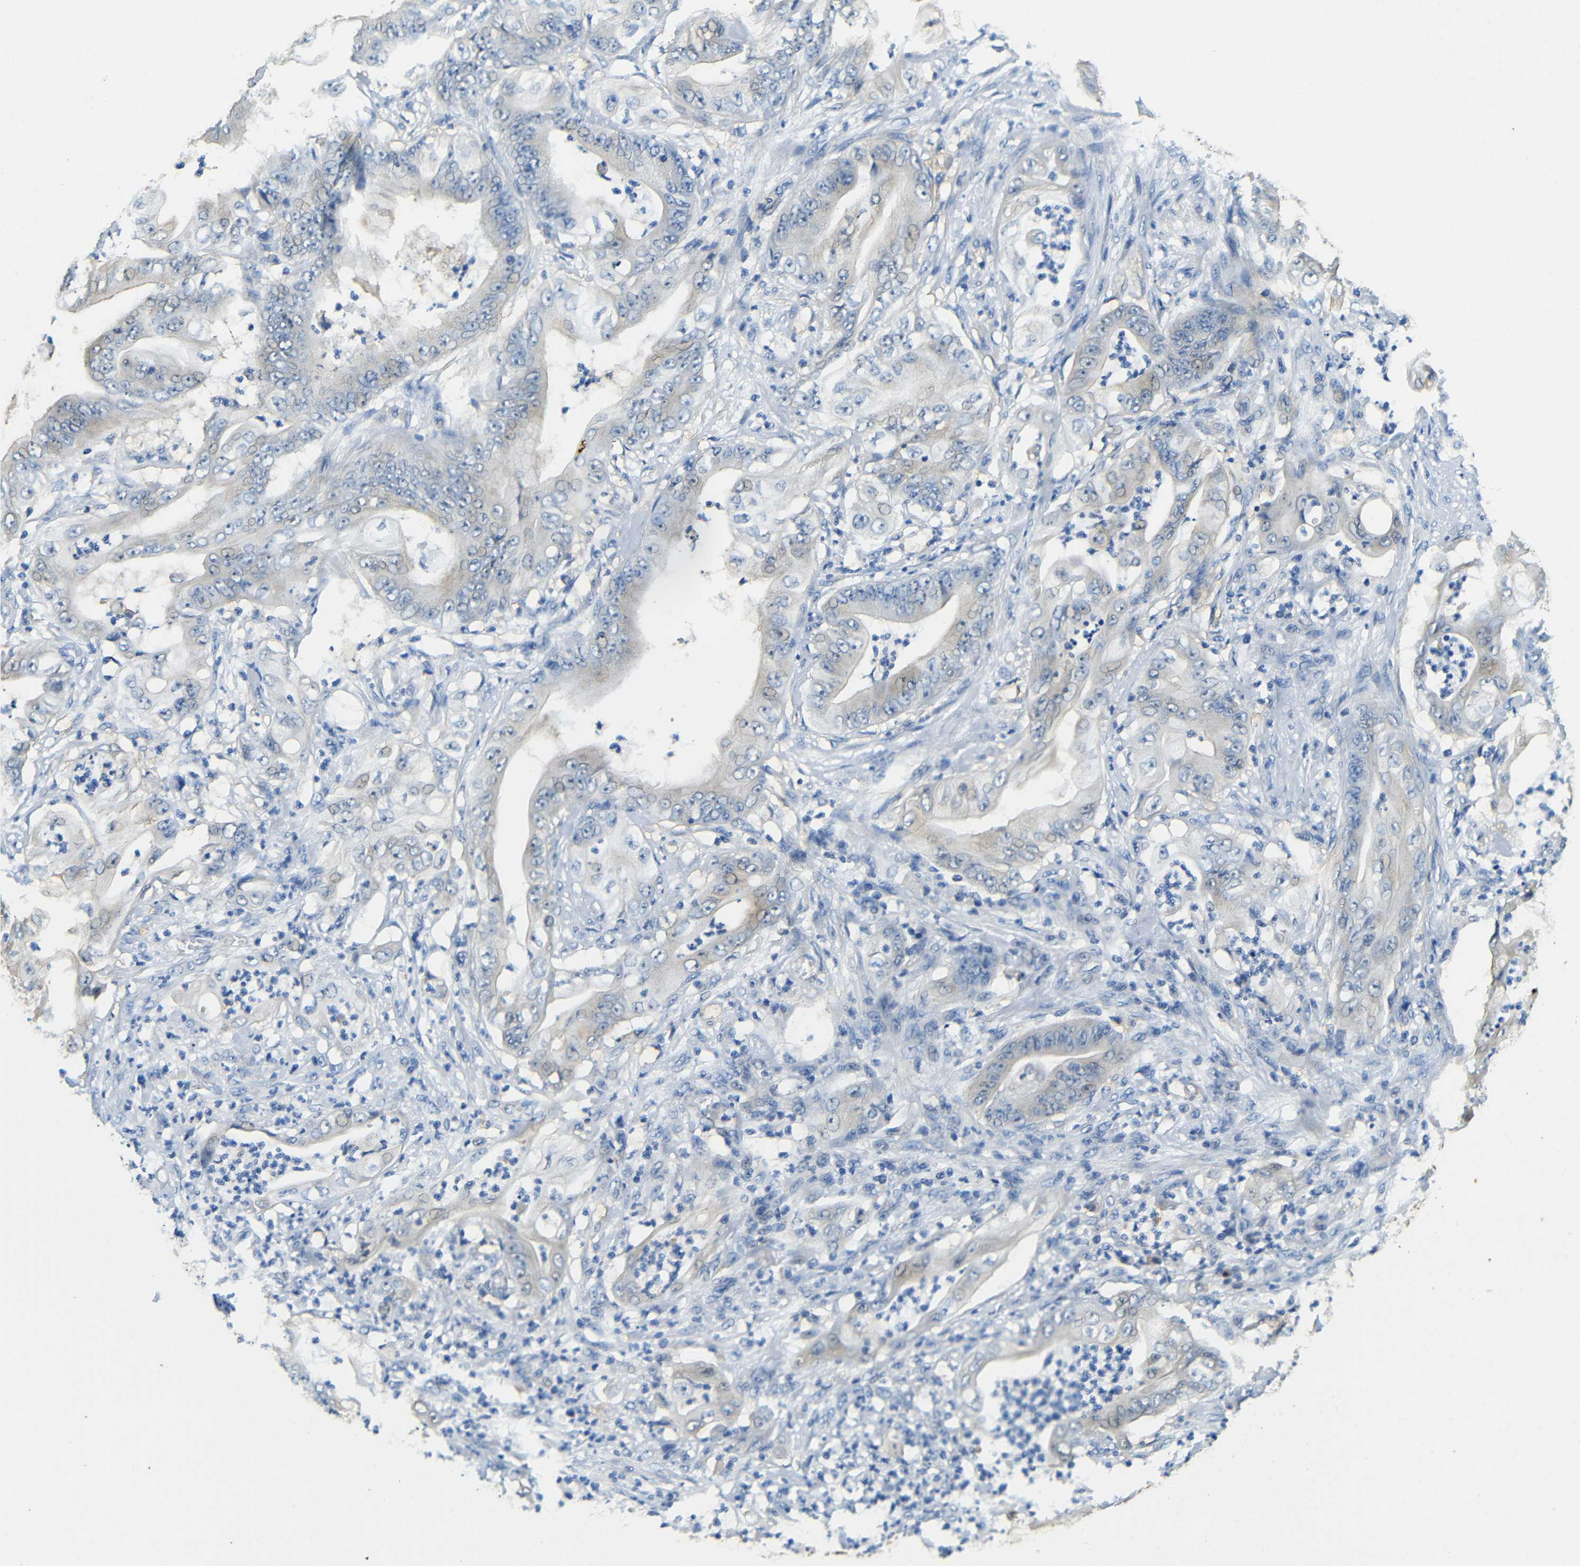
{"staining": {"intensity": "negative", "quantity": "none", "location": "none"}, "tissue": "stomach cancer", "cell_type": "Tumor cells", "image_type": "cancer", "snomed": [{"axis": "morphology", "description": "Adenocarcinoma, NOS"}, {"axis": "topography", "description": "Stomach"}], "caption": "This is an immunohistochemistry photomicrograph of stomach cancer. There is no staining in tumor cells.", "gene": "FMO5", "patient": {"sex": "female", "age": 73}}